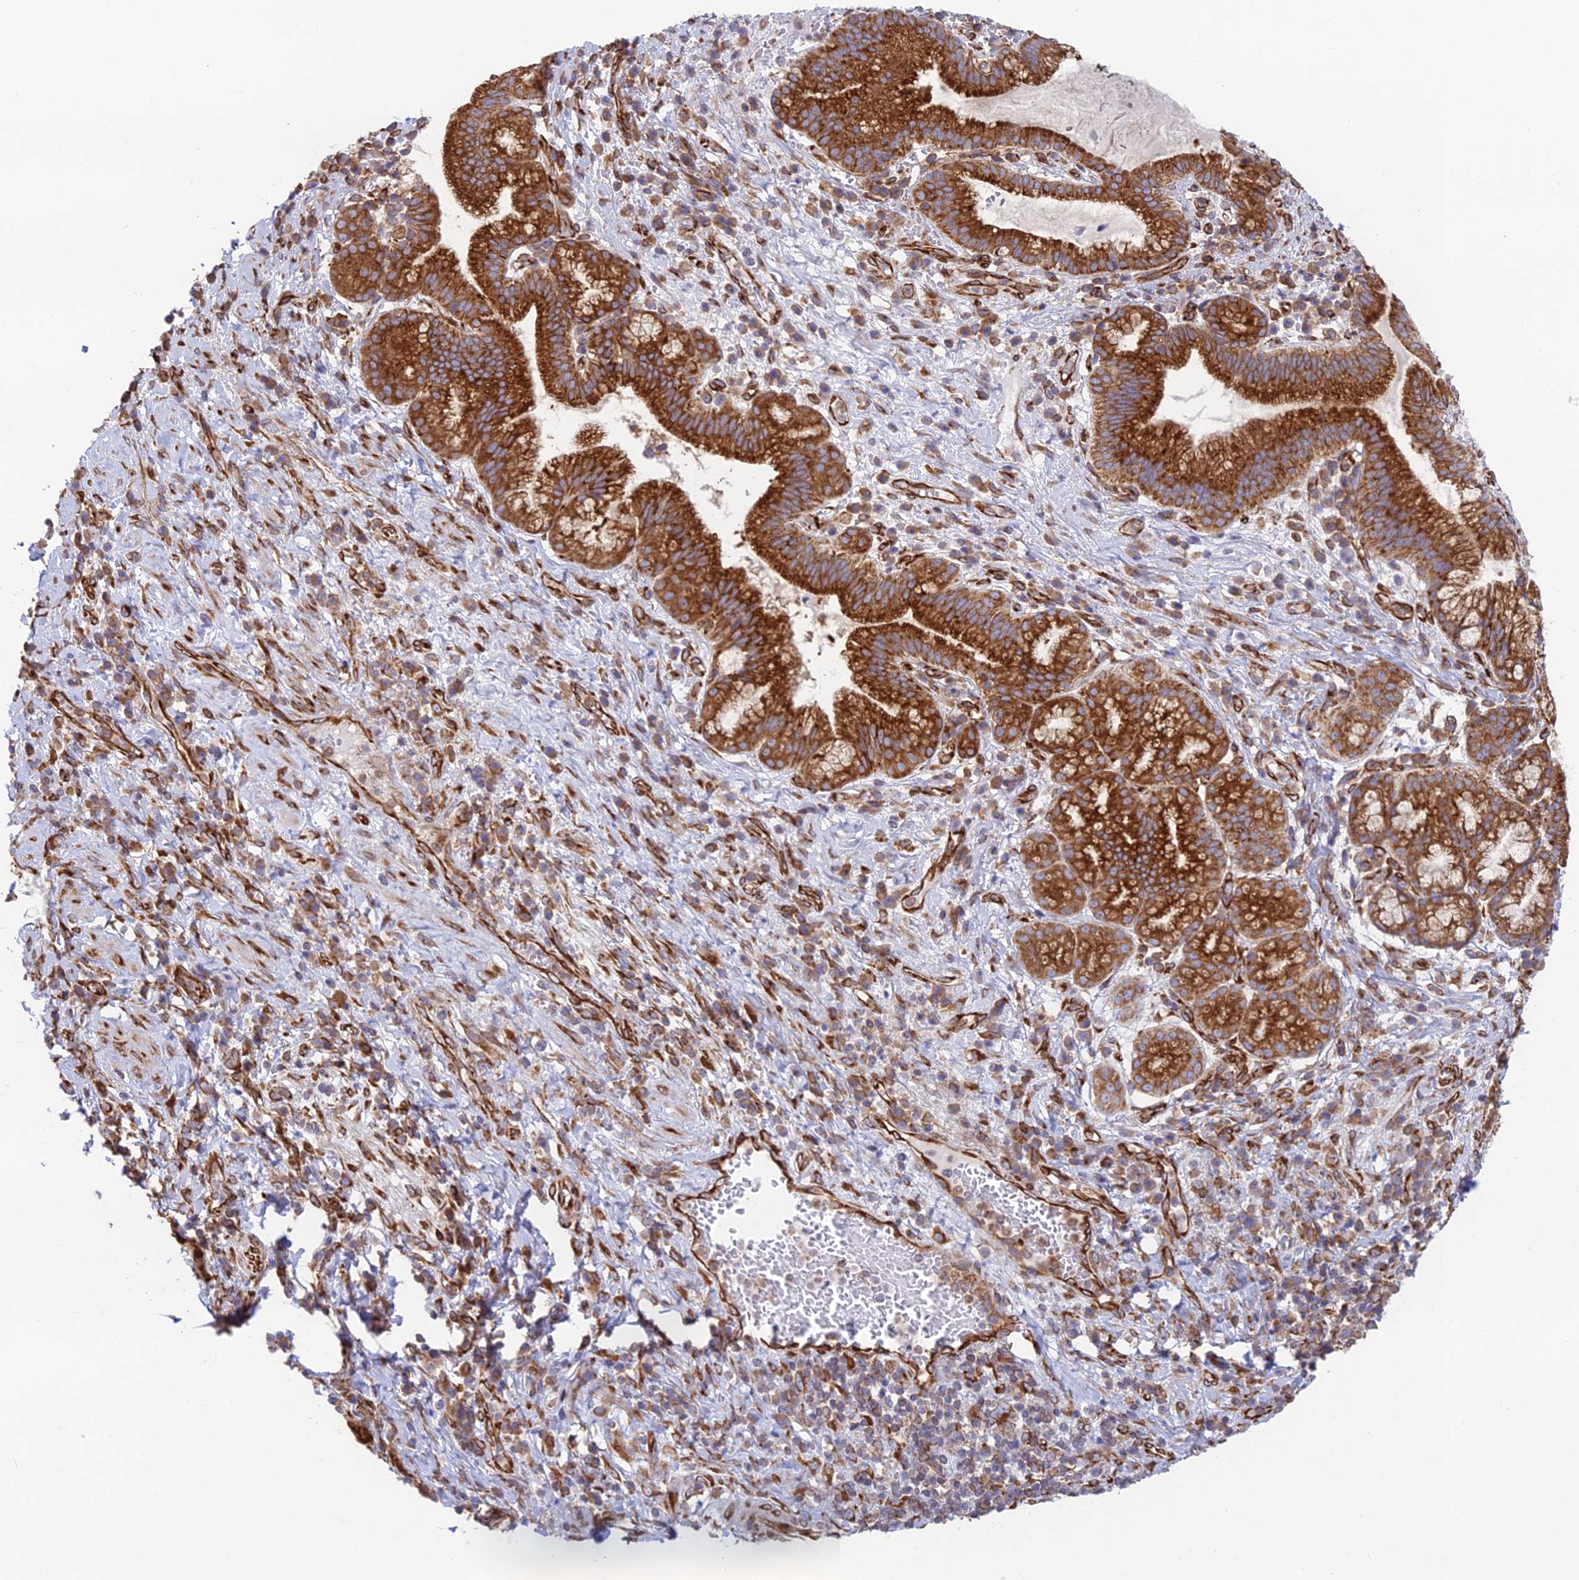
{"staining": {"intensity": "strong", "quantity": ">75%", "location": "cytoplasmic/membranous"}, "tissue": "pancreatic cancer", "cell_type": "Tumor cells", "image_type": "cancer", "snomed": [{"axis": "morphology", "description": "Adenocarcinoma, NOS"}, {"axis": "topography", "description": "Pancreas"}], "caption": "This is an image of immunohistochemistry staining of pancreatic cancer, which shows strong positivity in the cytoplasmic/membranous of tumor cells.", "gene": "CCDC69", "patient": {"sex": "male", "age": 72}}